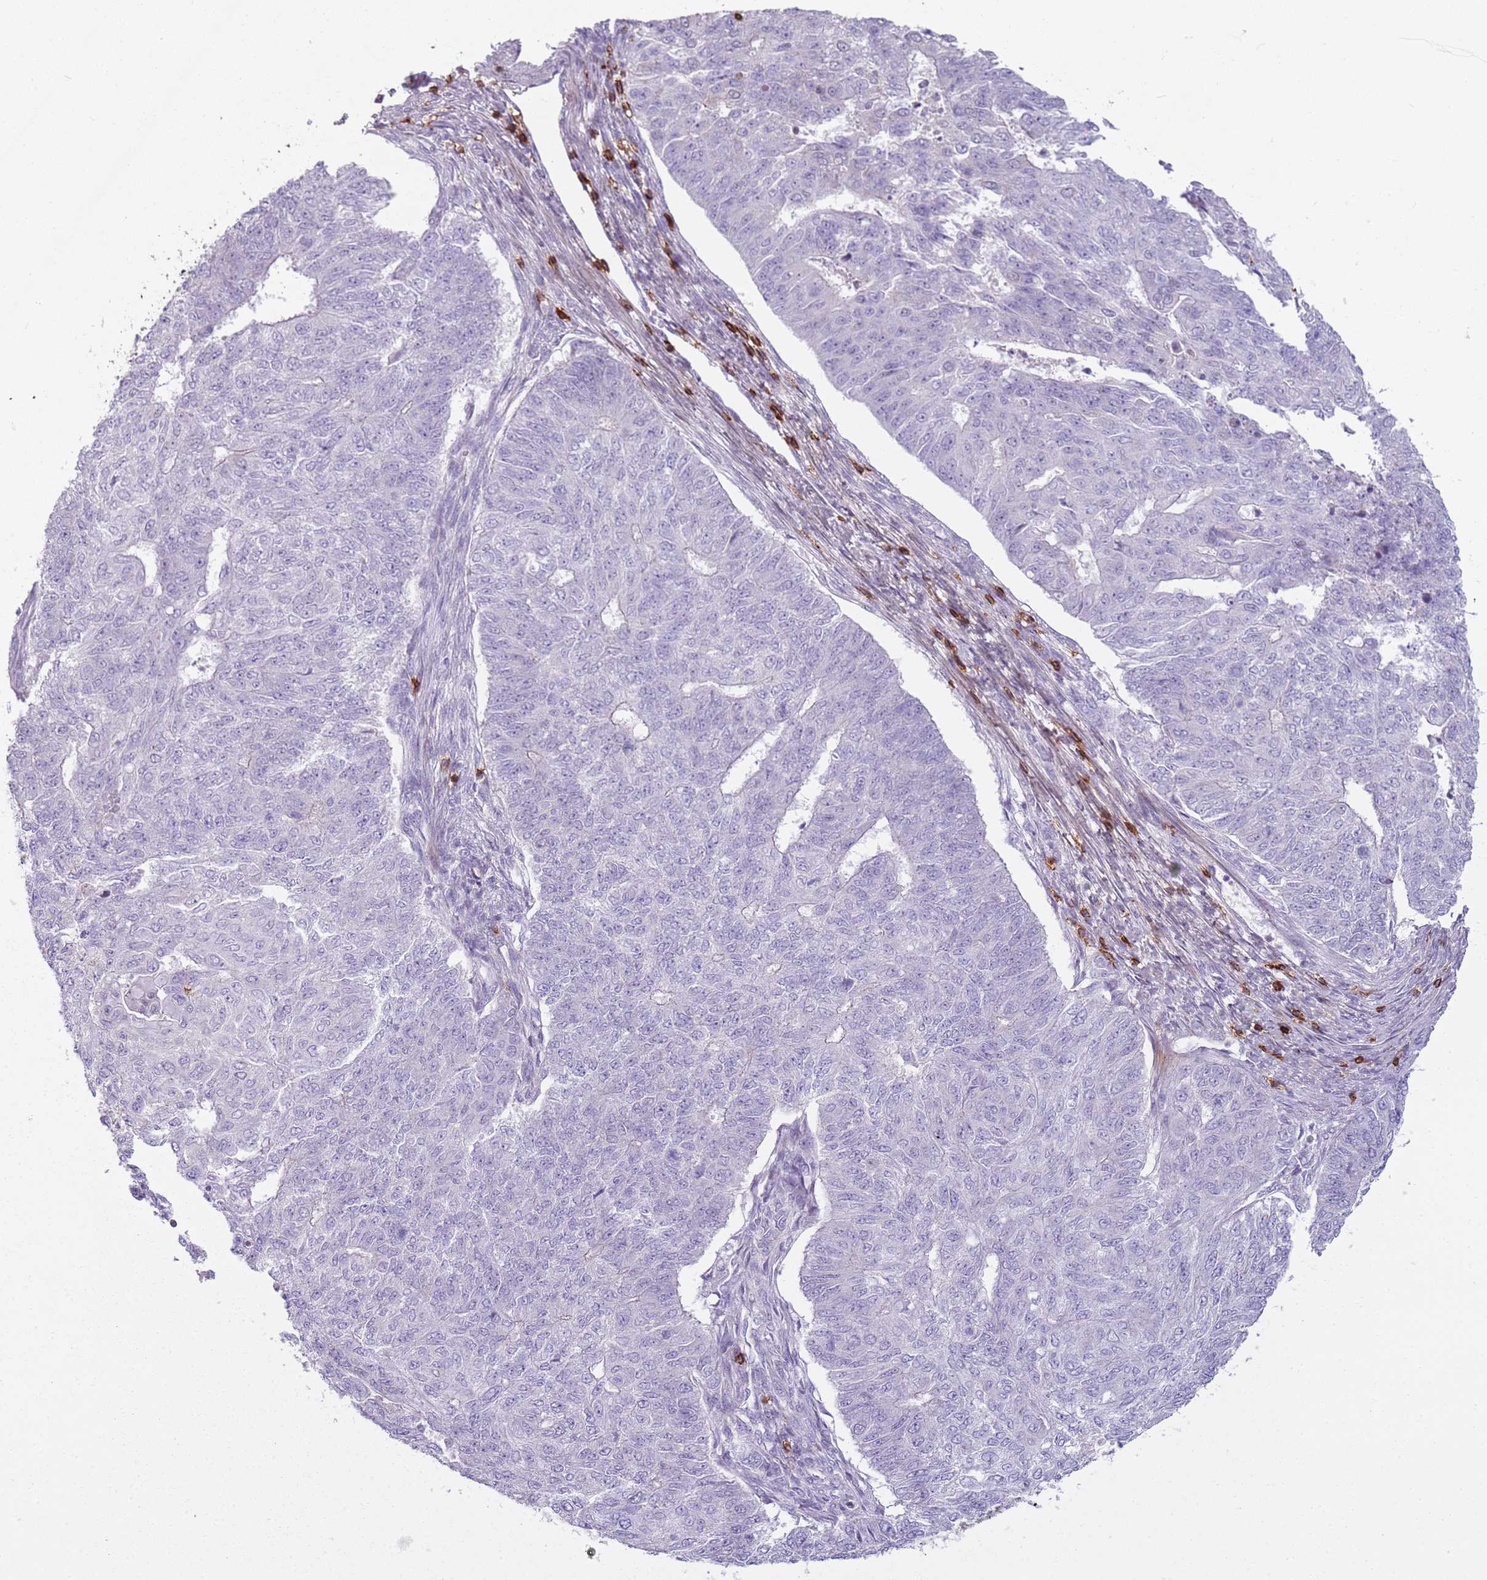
{"staining": {"intensity": "negative", "quantity": "none", "location": "none"}, "tissue": "endometrial cancer", "cell_type": "Tumor cells", "image_type": "cancer", "snomed": [{"axis": "morphology", "description": "Adenocarcinoma, NOS"}, {"axis": "topography", "description": "Endometrium"}], "caption": "There is no significant staining in tumor cells of endometrial cancer (adenocarcinoma).", "gene": "ZNF583", "patient": {"sex": "female", "age": 32}}